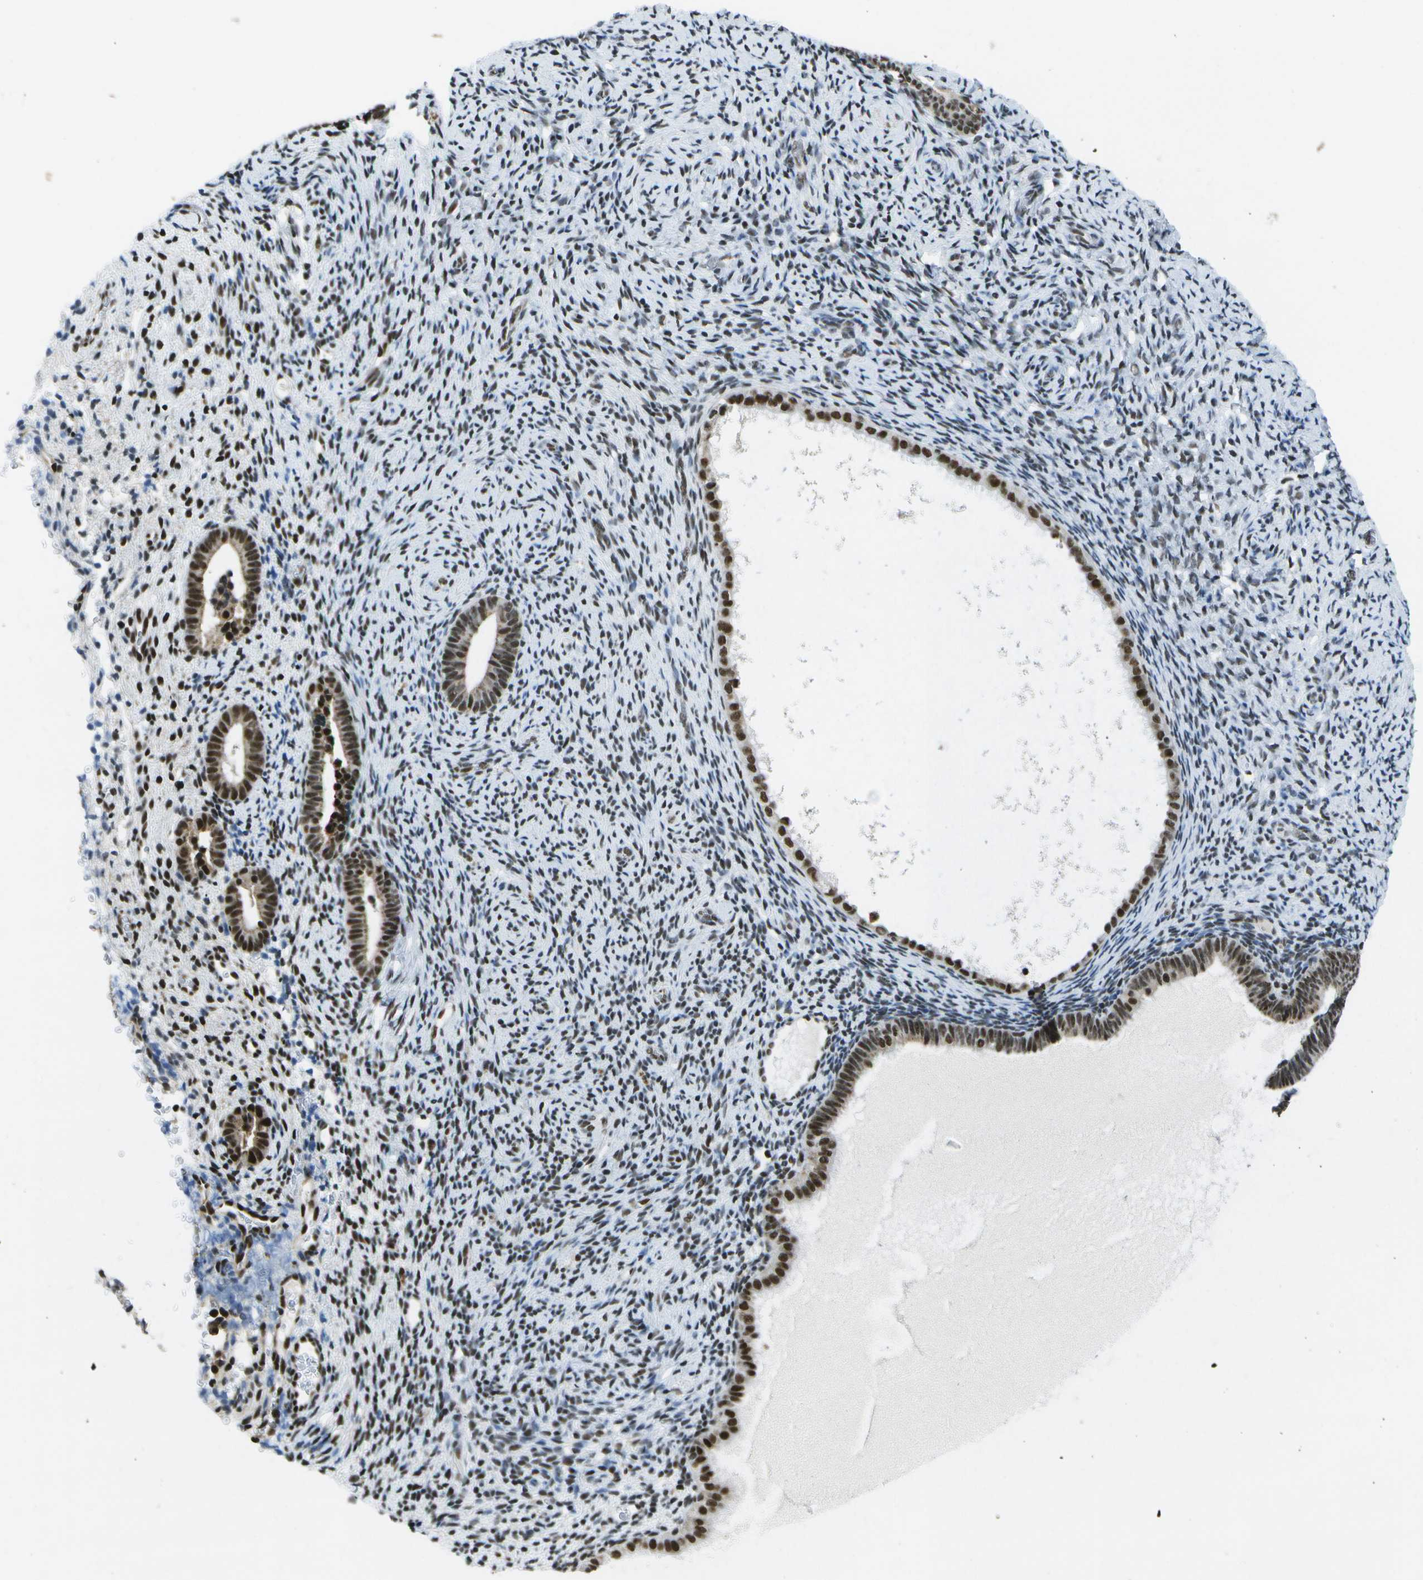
{"staining": {"intensity": "moderate", "quantity": "25%-75%", "location": "nuclear"}, "tissue": "endometrium", "cell_type": "Cells in endometrial stroma", "image_type": "normal", "snomed": [{"axis": "morphology", "description": "Normal tissue, NOS"}, {"axis": "topography", "description": "Endometrium"}], "caption": "Protein expression analysis of benign human endometrium reveals moderate nuclear positivity in approximately 25%-75% of cells in endometrial stroma. (DAB = brown stain, brightfield microscopy at high magnification).", "gene": "NSRP1", "patient": {"sex": "female", "age": 51}}